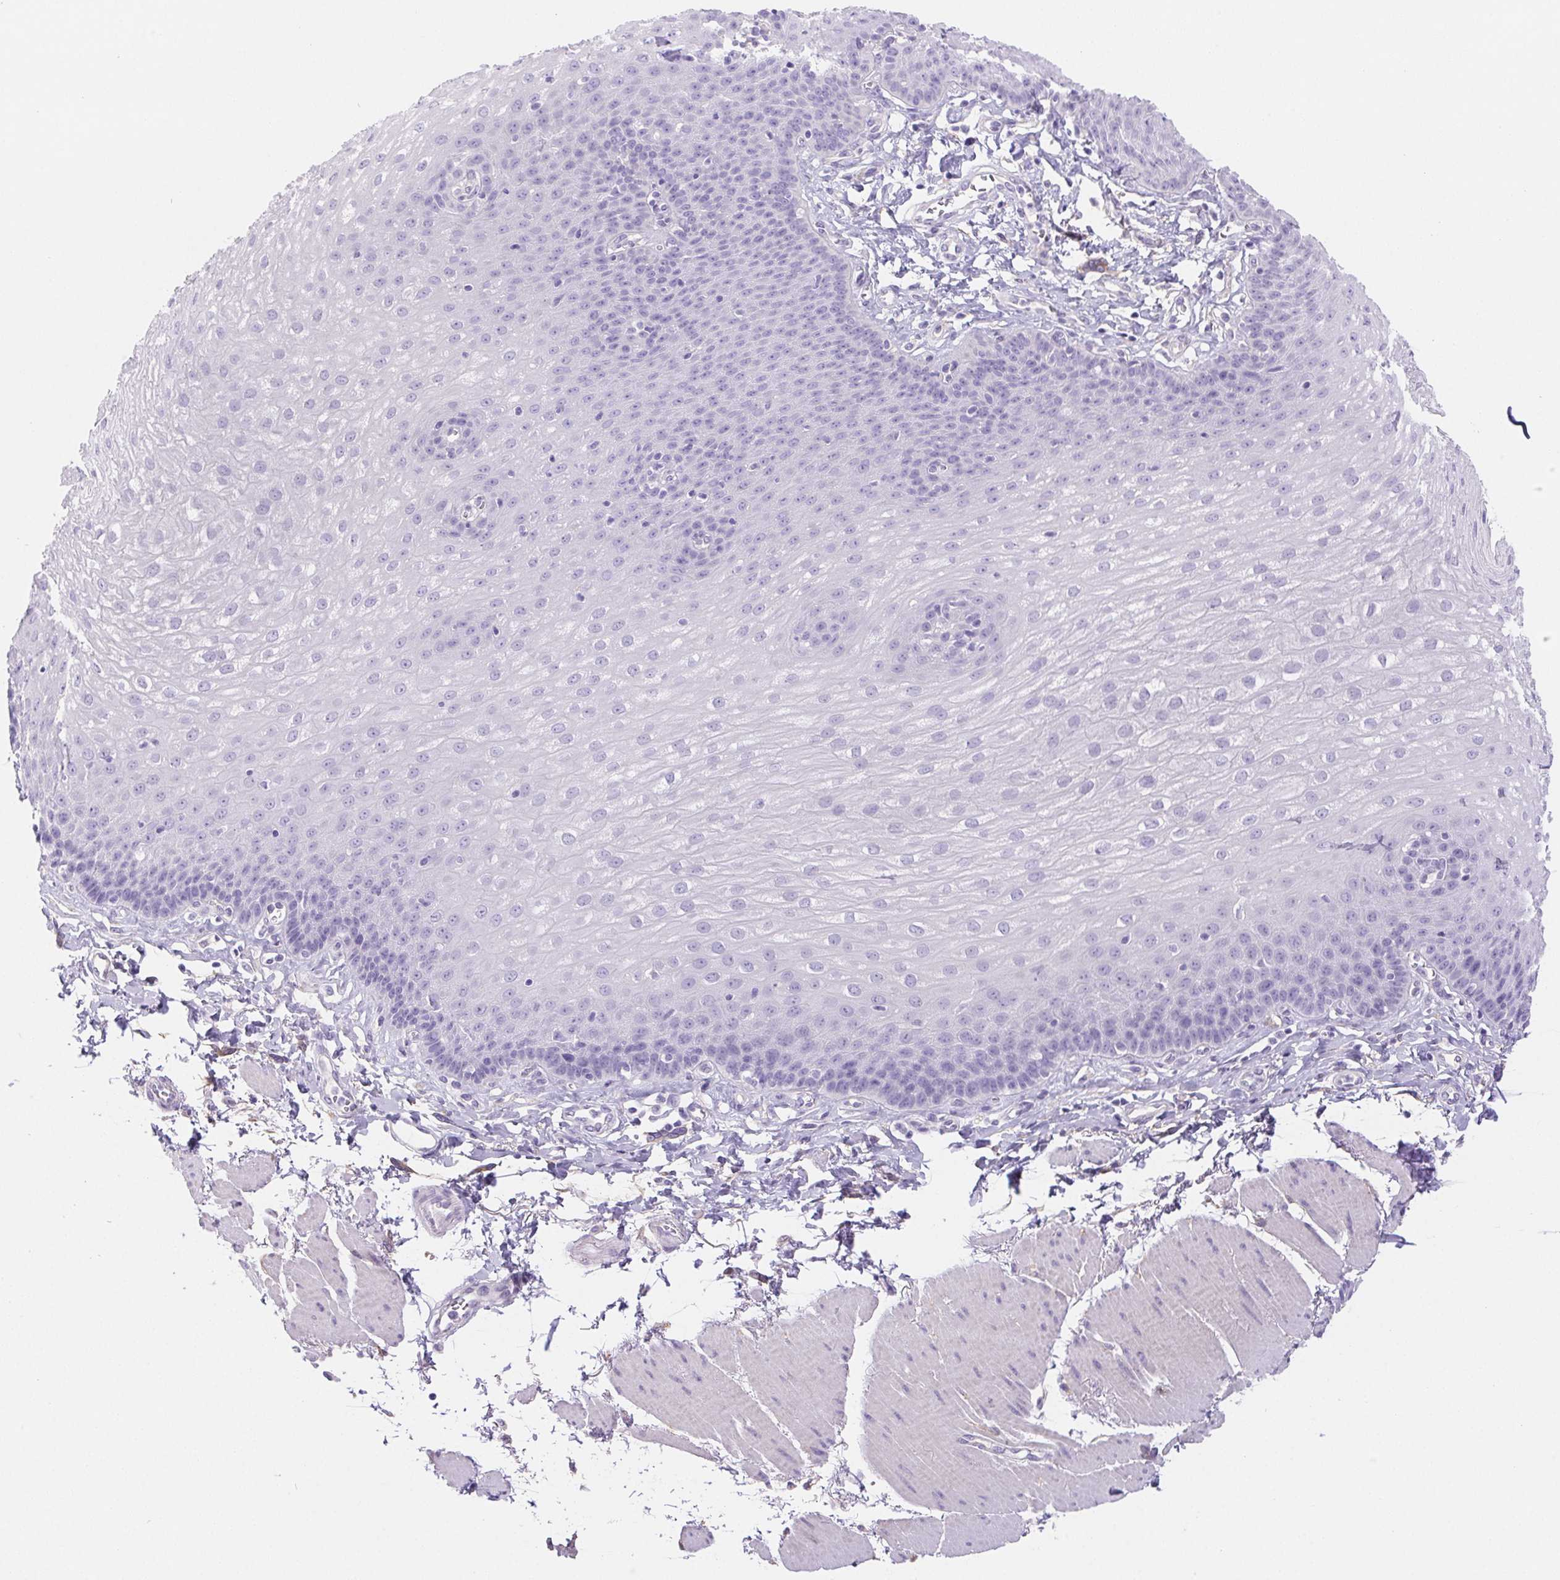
{"staining": {"intensity": "negative", "quantity": "none", "location": "none"}, "tissue": "esophagus", "cell_type": "Squamous epithelial cells", "image_type": "normal", "snomed": [{"axis": "morphology", "description": "Normal tissue, NOS"}, {"axis": "topography", "description": "Esophagus"}], "caption": "Photomicrograph shows no protein staining in squamous epithelial cells of unremarkable esophagus.", "gene": "PNLIP", "patient": {"sex": "female", "age": 81}}